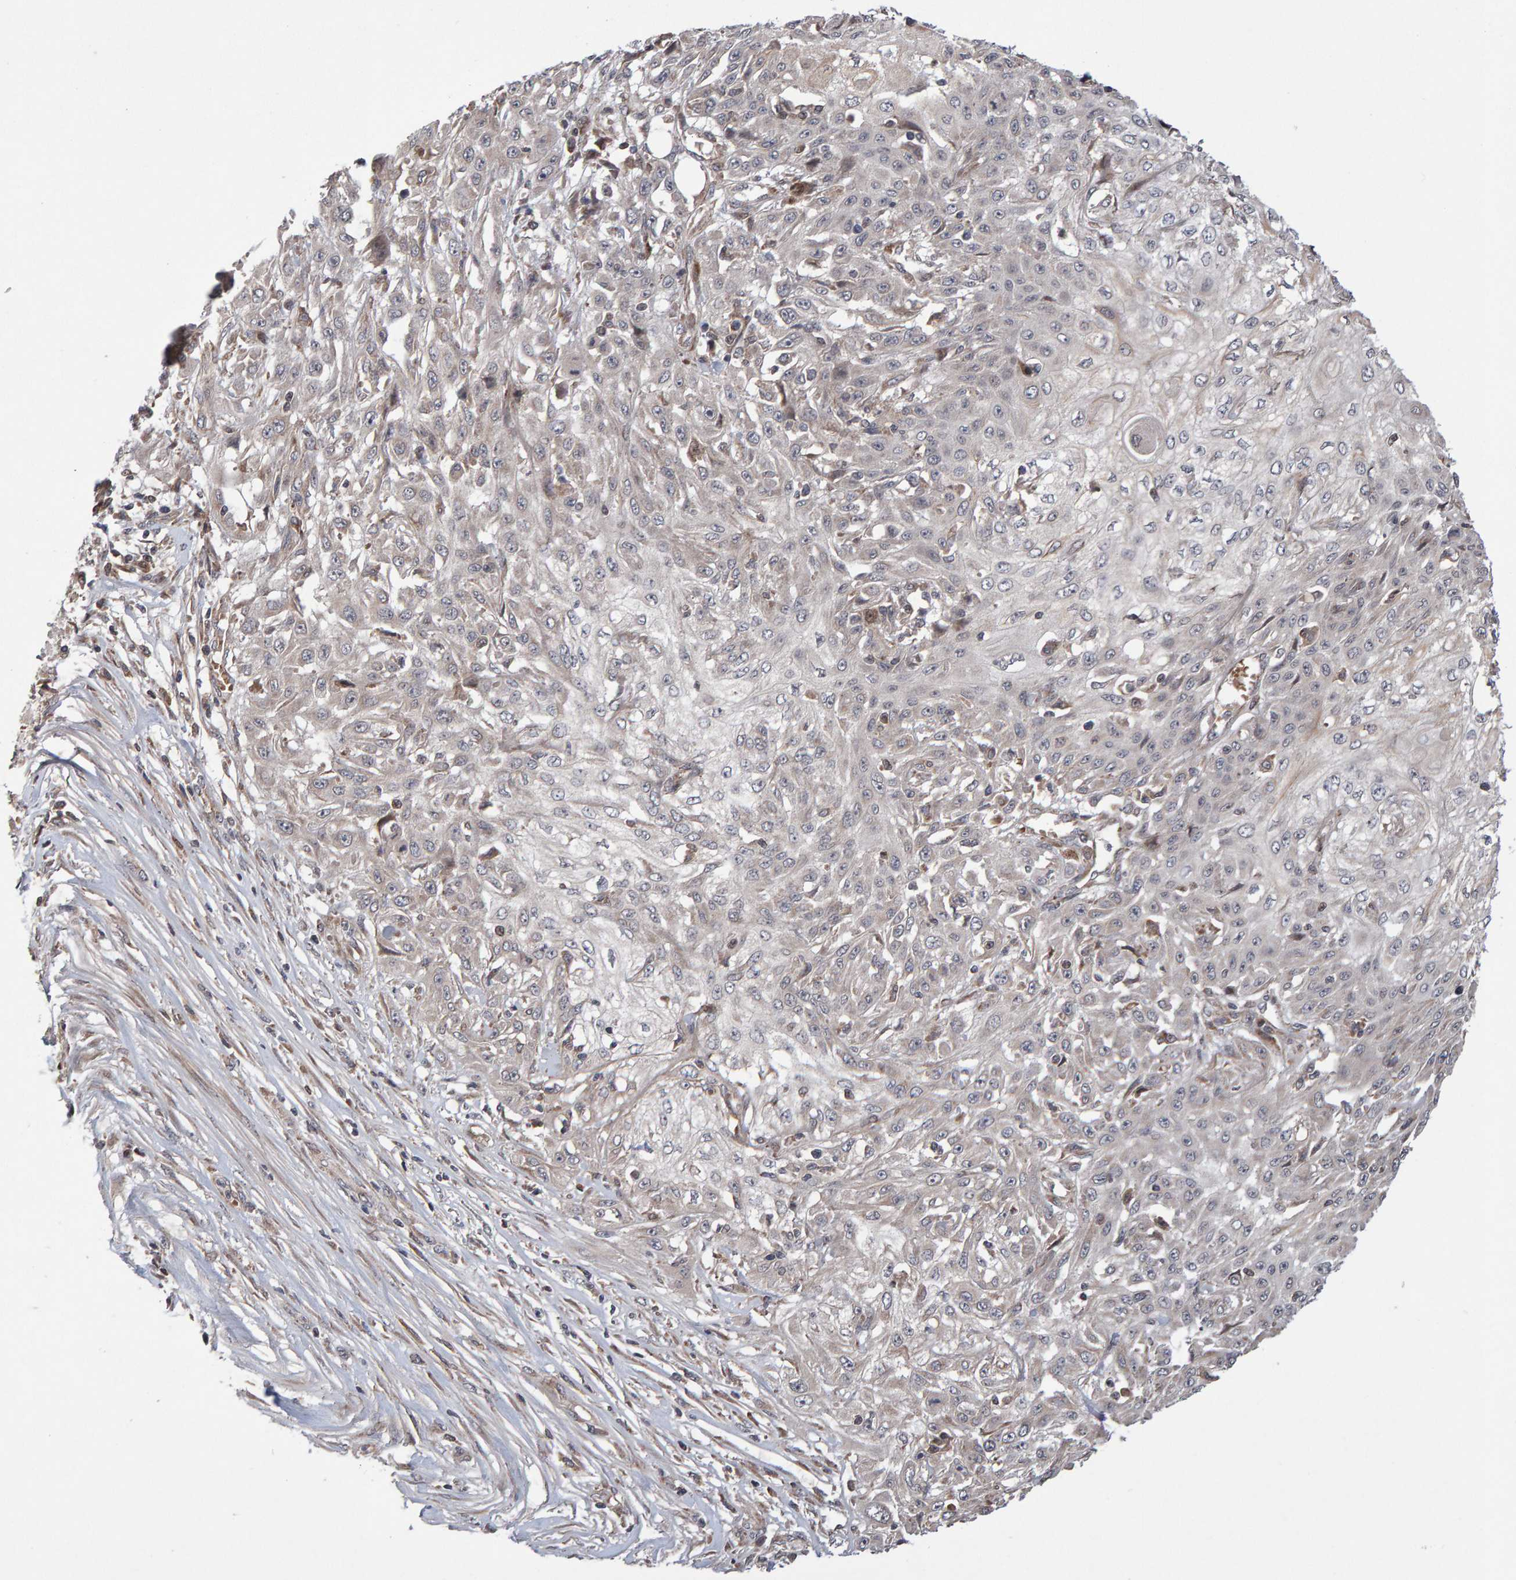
{"staining": {"intensity": "negative", "quantity": "none", "location": "none"}, "tissue": "skin cancer", "cell_type": "Tumor cells", "image_type": "cancer", "snomed": [{"axis": "morphology", "description": "Squamous cell carcinoma, NOS"}, {"axis": "morphology", "description": "Squamous cell carcinoma, metastatic, NOS"}, {"axis": "topography", "description": "Skin"}, {"axis": "topography", "description": "Lymph node"}], "caption": "Immunohistochemistry of human skin cancer (metastatic squamous cell carcinoma) demonstrates no staining in tumor cells.", "gene": "PECR", "patient": {"sex": "male", "age": 75}}